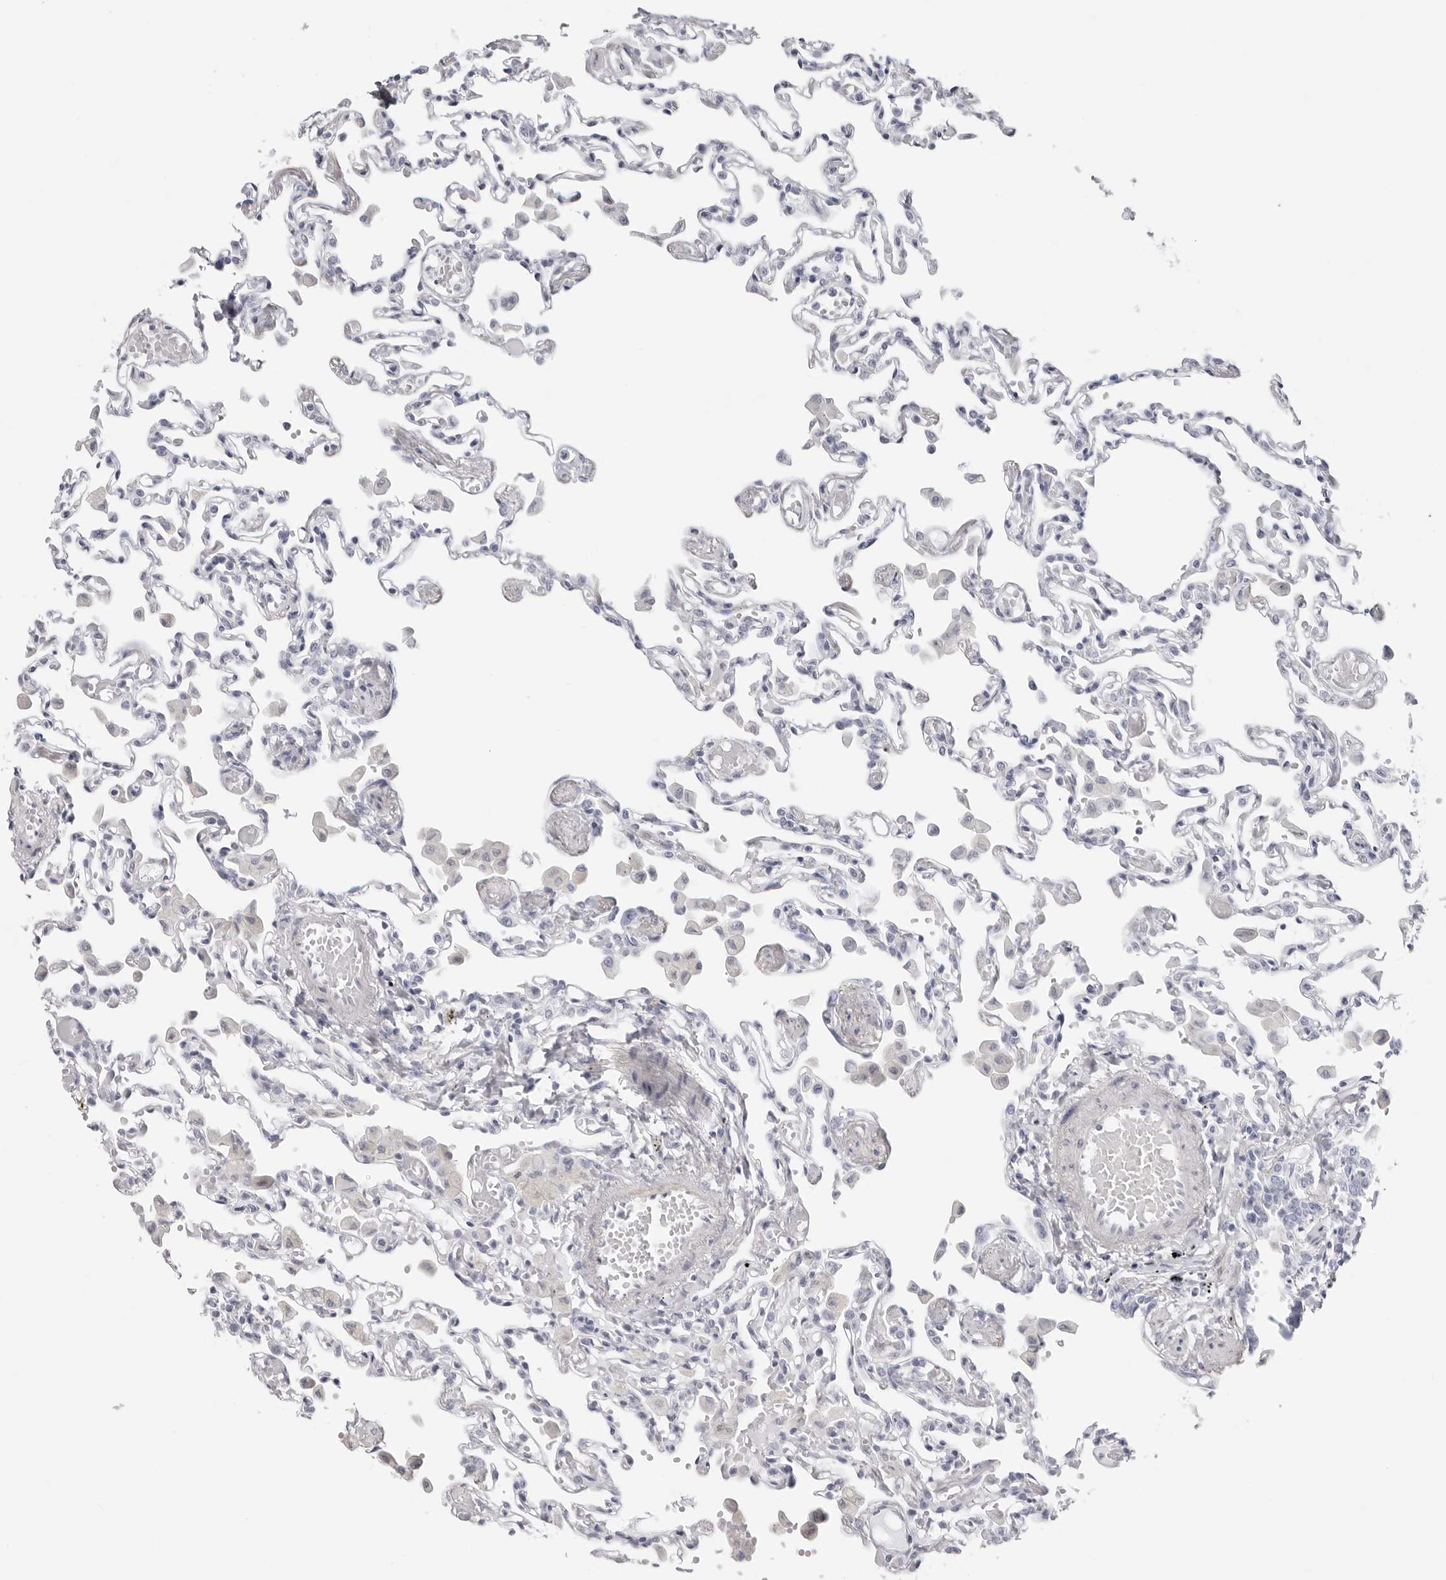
{"staining": {"intensity": "negative", "quantity": "none", "location": "none"}, "tissue": "lung", "cell_type": "Alveolar cells", "image_type": "normal", "snomed": [{"axis": "morphology", "description": "Normal tissue, NOS"}, {"axis": "topography", "description": "Bronchus"}, {"axis": "topography", "description": "Lung"}], "caption": "Protein analysis of unremarkable lung reveals no significant expression in alveolar cells. Nuclei are stained in blue.", "gene": "INSL3", "patient": {"sex": "female", "age": 49}}